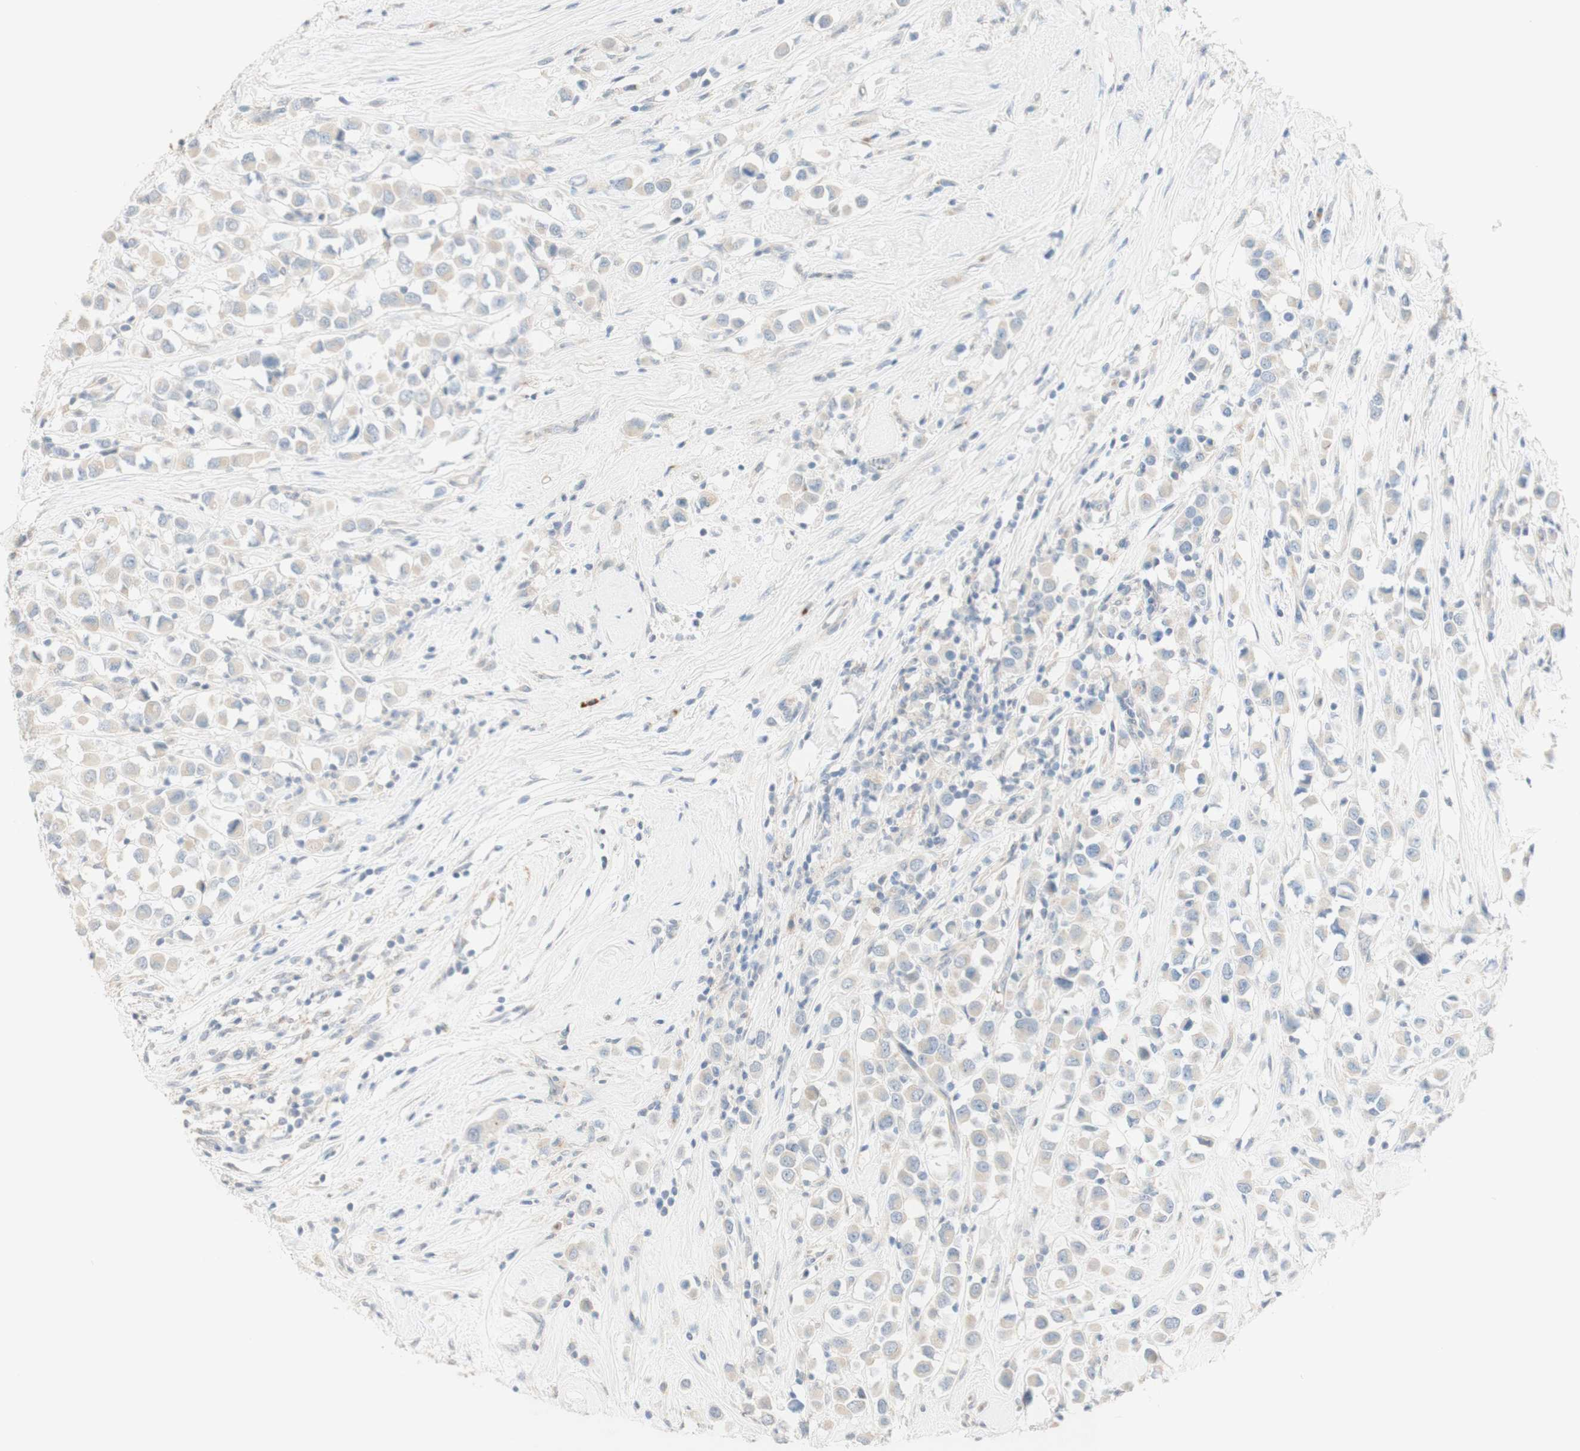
{"staining": {"intensity": "weak", "quantity": ">75%", "location": "cytoplasmic/membranous"}, "tissue": "breast cancer", "cell_type": "Tumor cells", "image_type": "cancer", "snomed": [{"axis": "morphology", "description": "Duct carcinoma"}, {"axis": "topography", "description": "Breast"}], "caption": "Immunohistochemical staining of human breast intraductal carcinoma demonstrates low levels of weak cytoplasmic/membranous protein expression in about >75% of tumor cells.", "gene": "MANEA", "patient": {"sex": "female", "age": 61}}